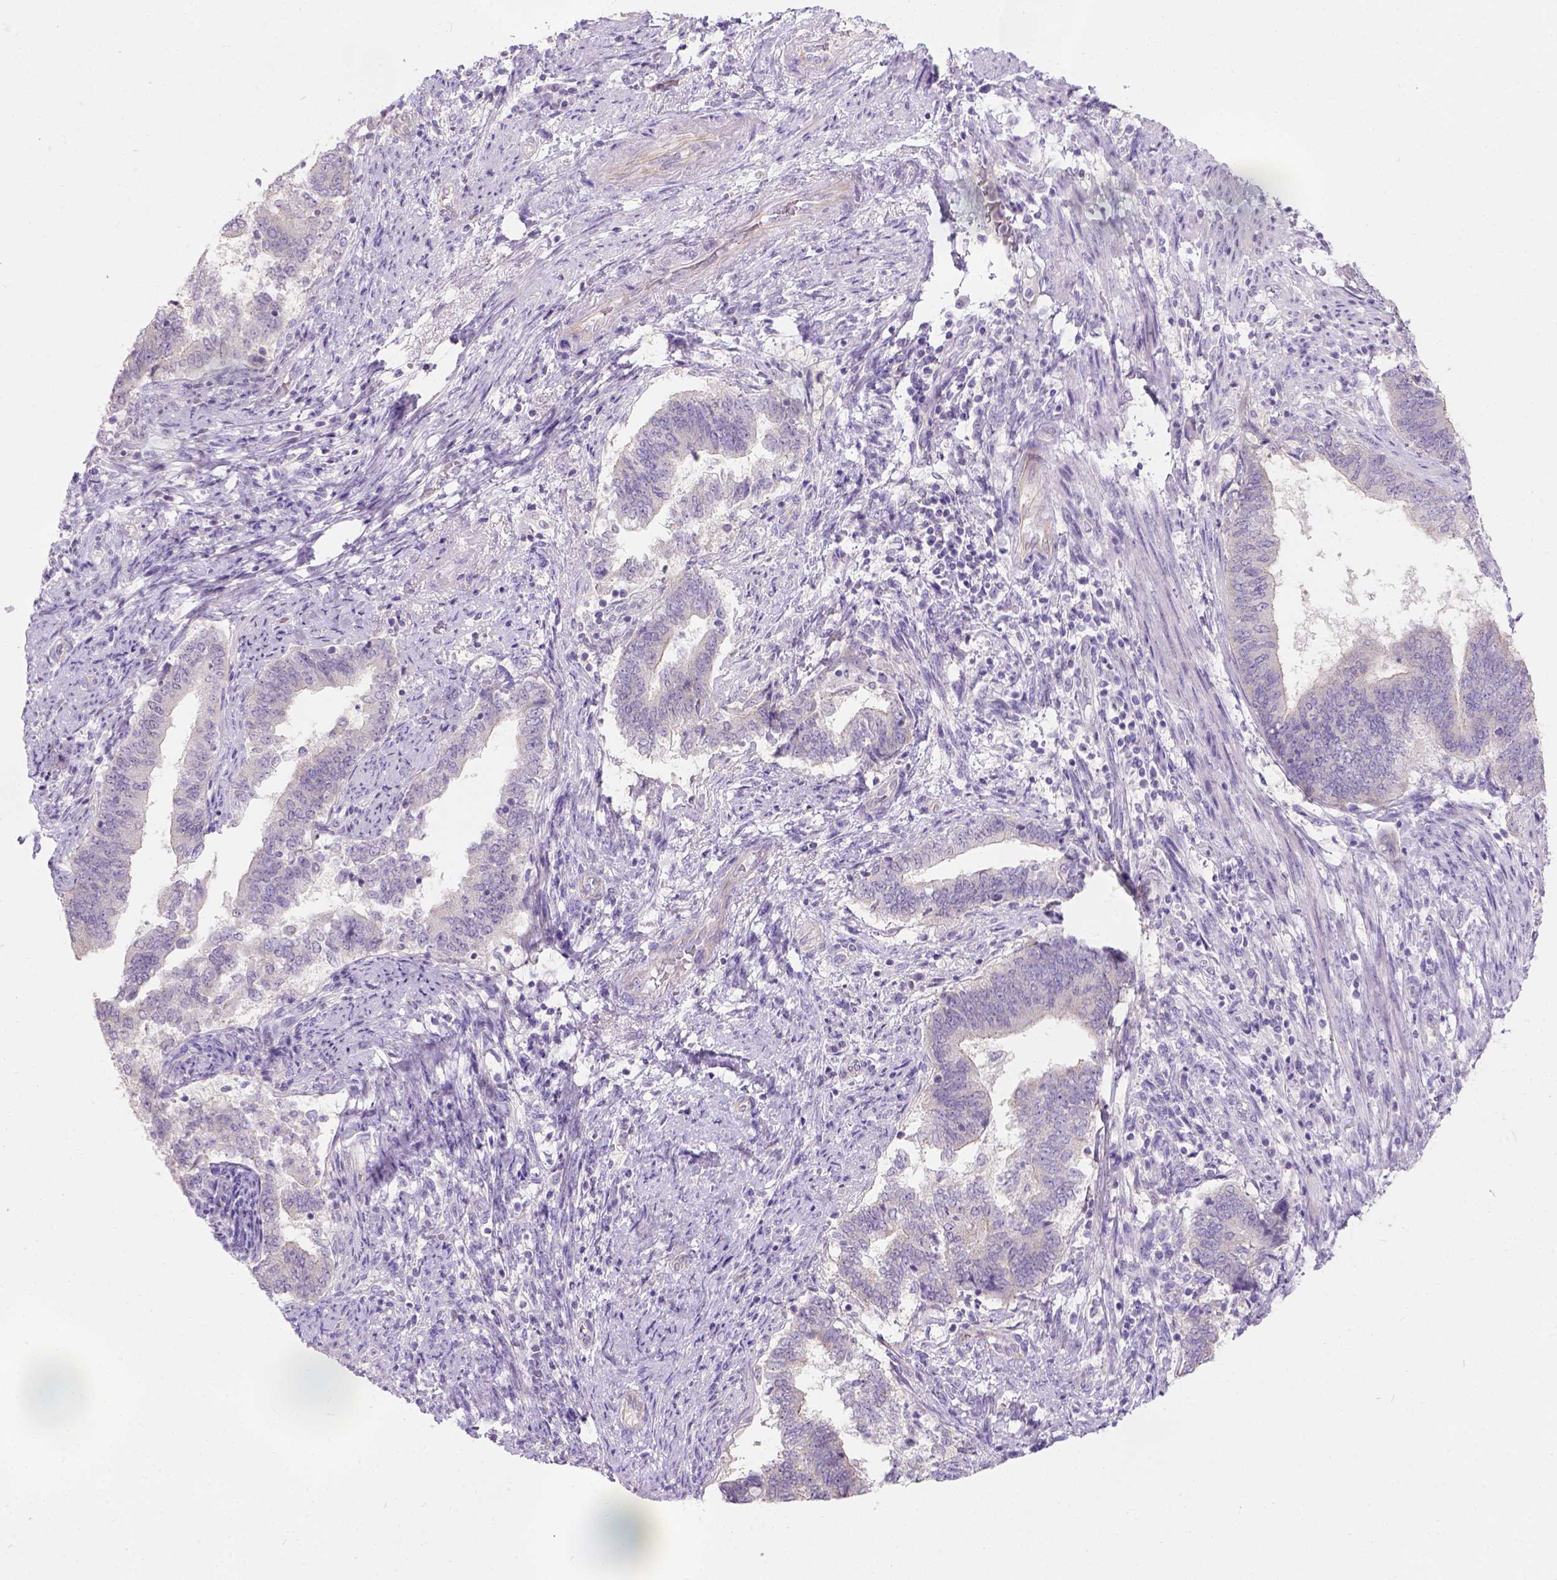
{"staining": {"intensity": "negative", "quantity": "none", "location": "none"}, "tissue": "endometrial cancer", "cell_type": "Tumor cells", "image_type": "cancer", "snomed": [{"axis": "morphology", "description": "Adenocarcinoma, NOS"}, {"axis": "topography", "description": "Endometrium"}], "caption": "Endometrial cancer was stained to show a protein in brown. There is no significant staining in tumor cells. (Immunohistochemistry, brightfield microscopy, high magnification).", "gene": "C20orf144", "patient": {"sex": "female", "age": 65}}